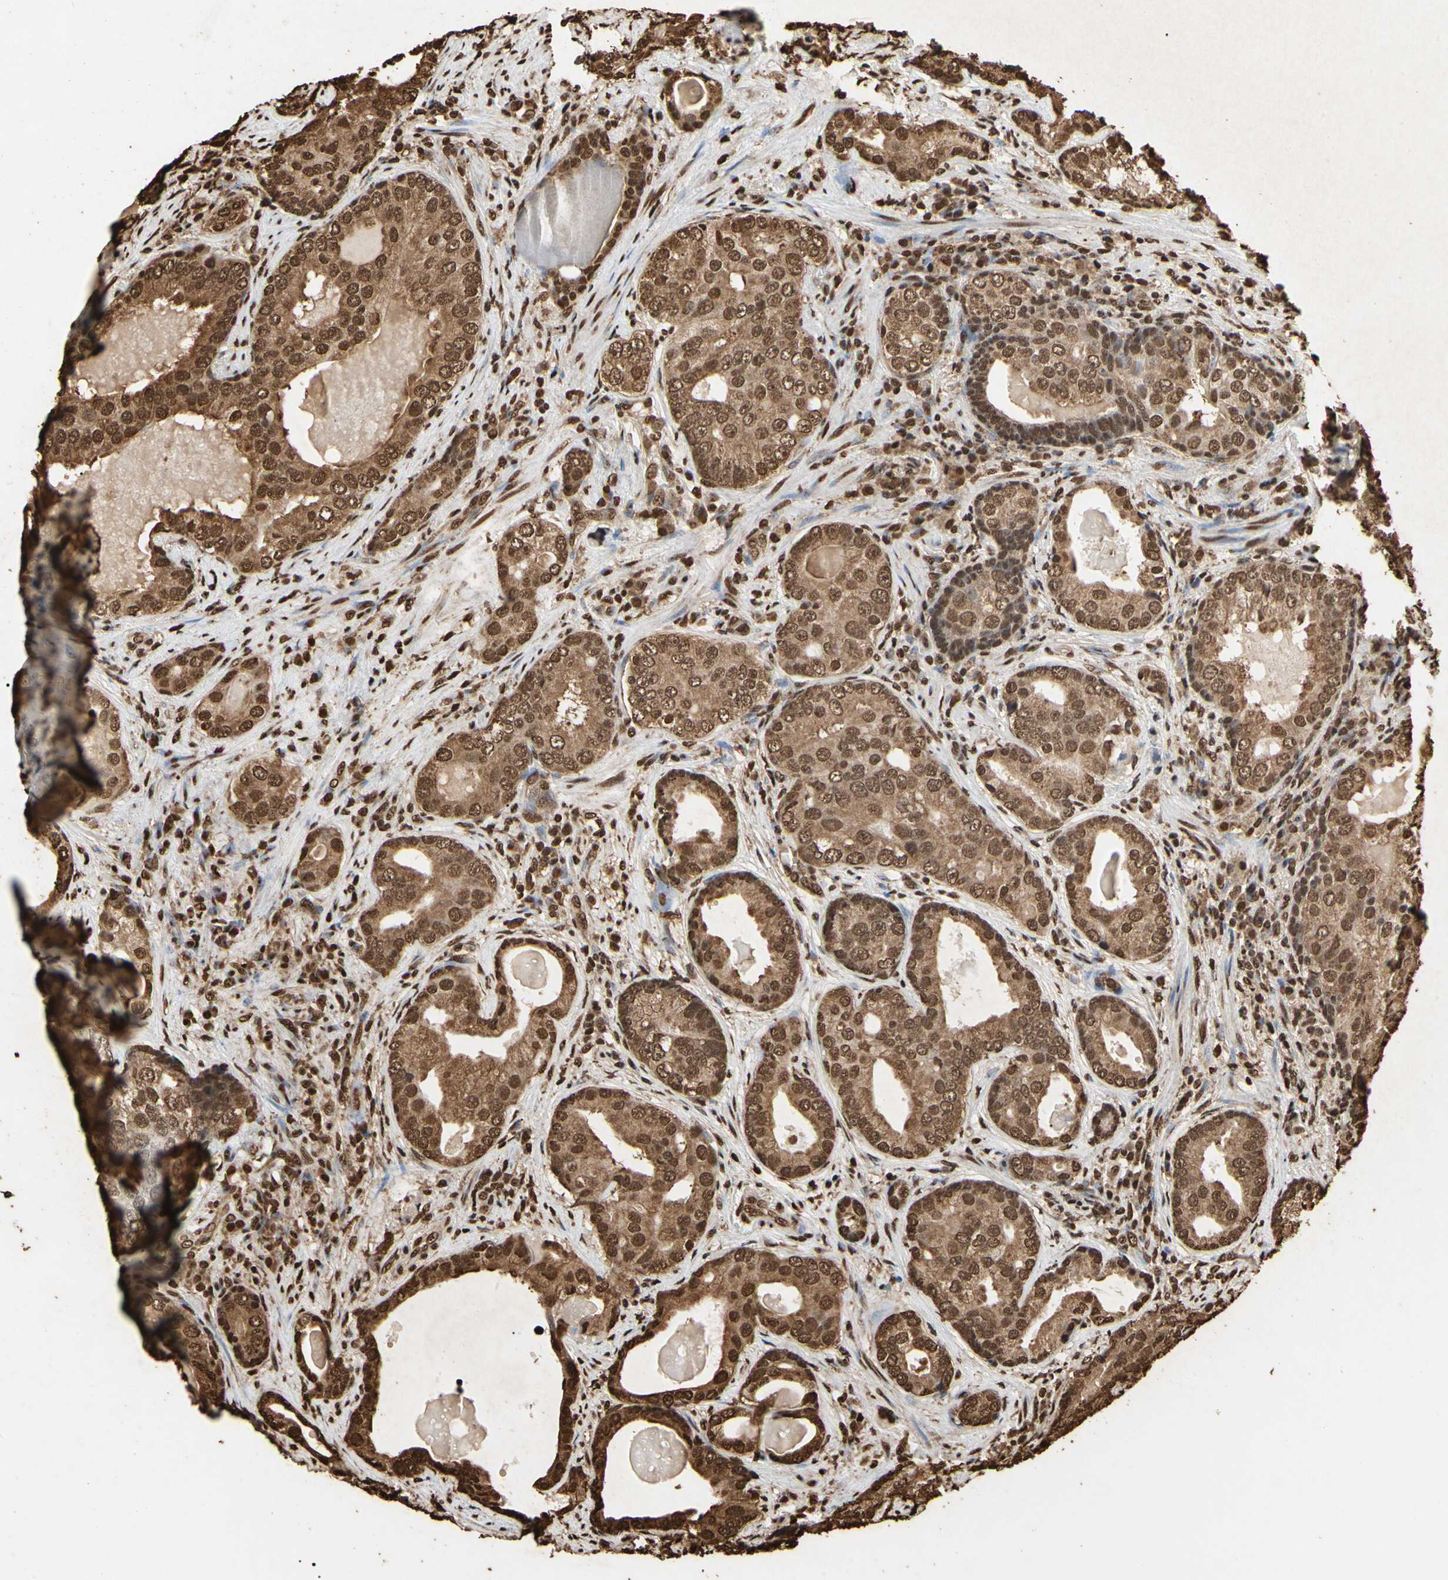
{"staining": {"intensity": "strong", "quantity": ">75%", "location": "cytoplasmic/membranous,nuclear"}, "tissue": "prostate cancer", "cell_type": "Tumor cells", "image_type": "cancer", "snomed": [{"axis": "morphology", "description": "Adenocarcinoma, High grade"}, {"axis": "topography", "description": "Prostate"}], "caption": "IHC (DAB) staining of human prostate high-grade adenocarcinoma reveals strong cytoplasmic/membranous and nuclear protein positivity in approximately >75% of tumor cells.", "gene": "HNRNPK", "patient": {"sex": "male", "age": 66}}